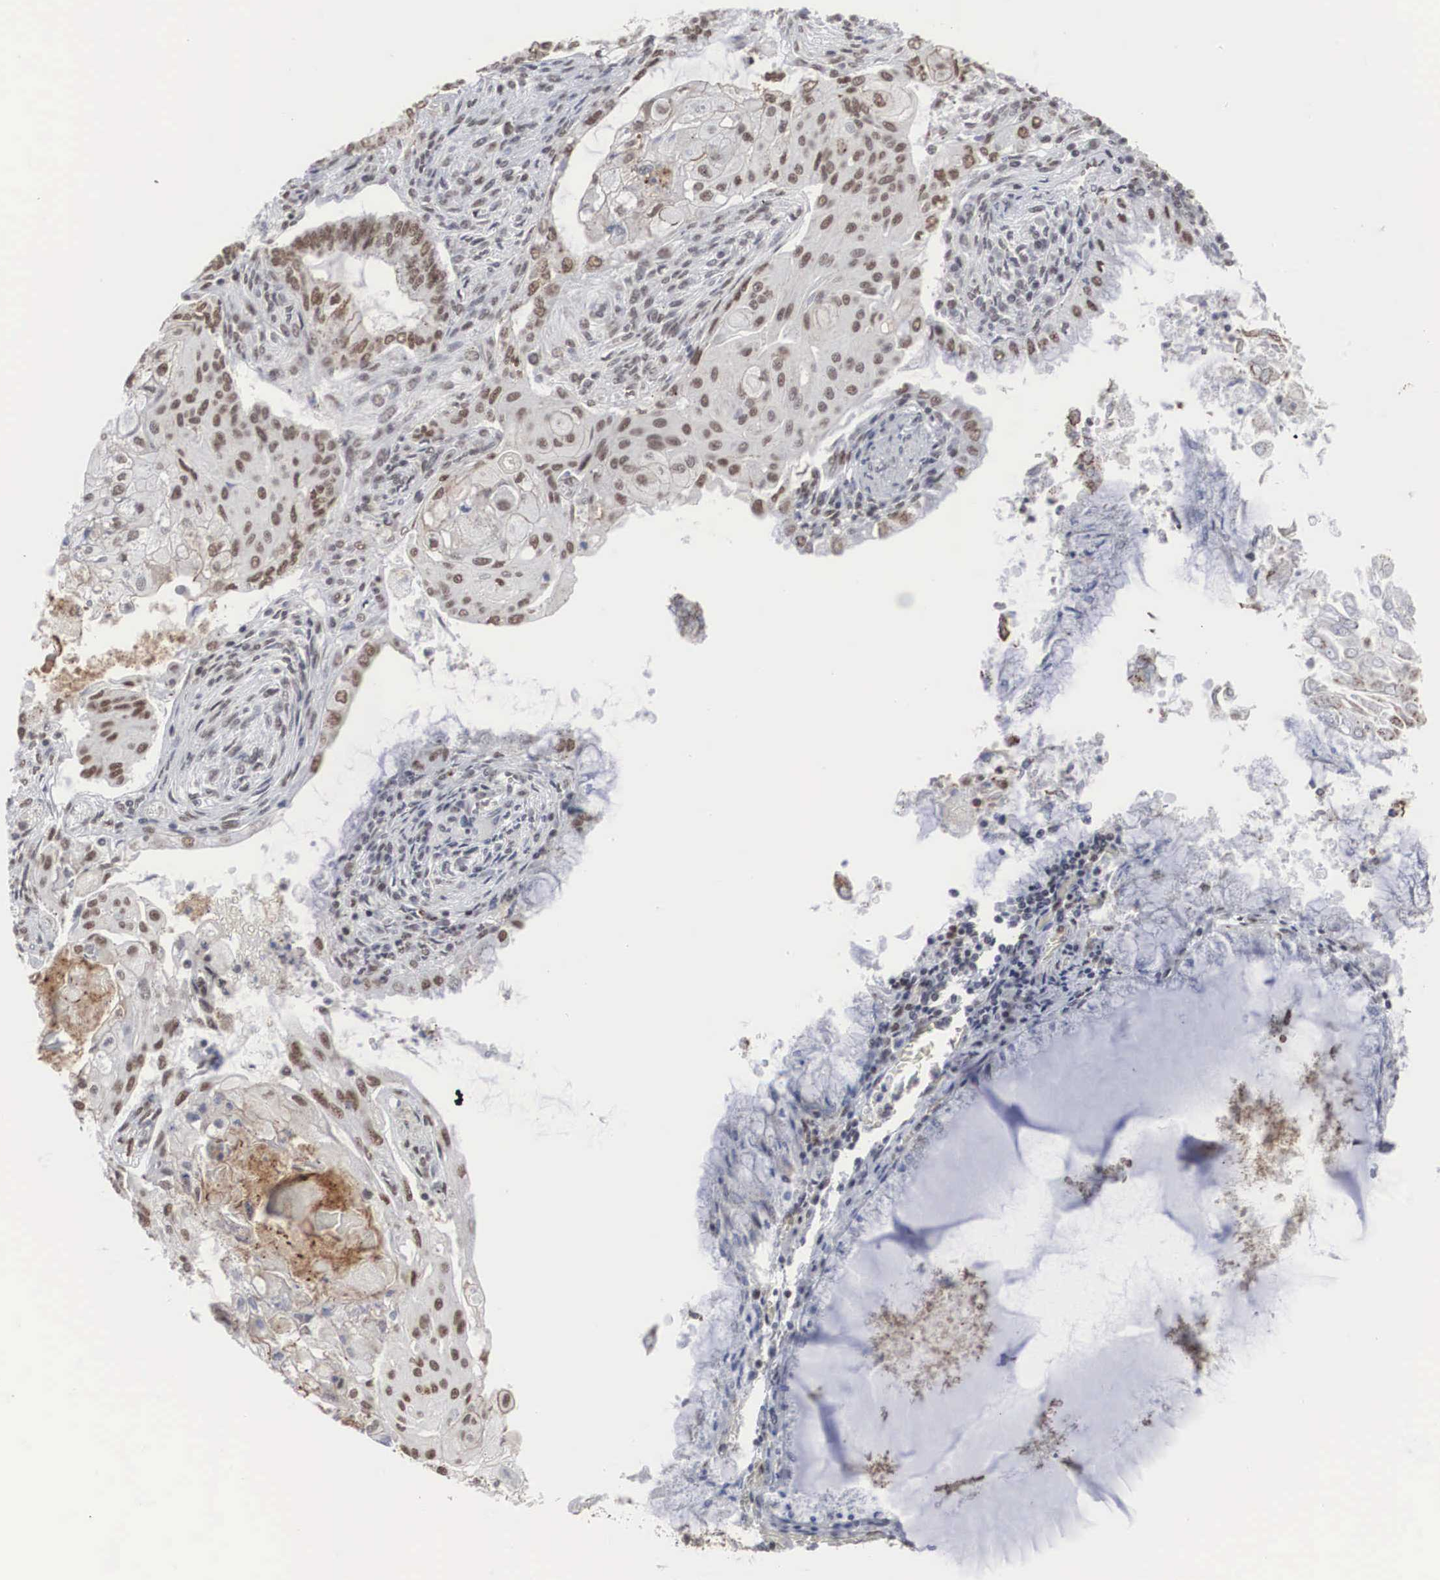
{"staining": {"intensity": "moderate", "quantity": ">75%", "location": "nuclear"}, "tissue": "endometrial cancer", "cell_type": "Tumor cells", "image_type": "cancer", "snomed": [{"axis": "morphology", "description": "Adenocarcinoma, NOS"}, {"axis": "topography", "description": "Endometrium"}], "caption": "High-magnification brightfield microscopy of endometrial cancer (adenocarcinoma) stained with DAB (brown) and counterstained with hematoxylin (blue). tumor cells exhibit moderate nuclear positivity is identified in approximately>75% of cells.", "gene": "AUTS2", "patient": {"sex": "female", "age": 79}}